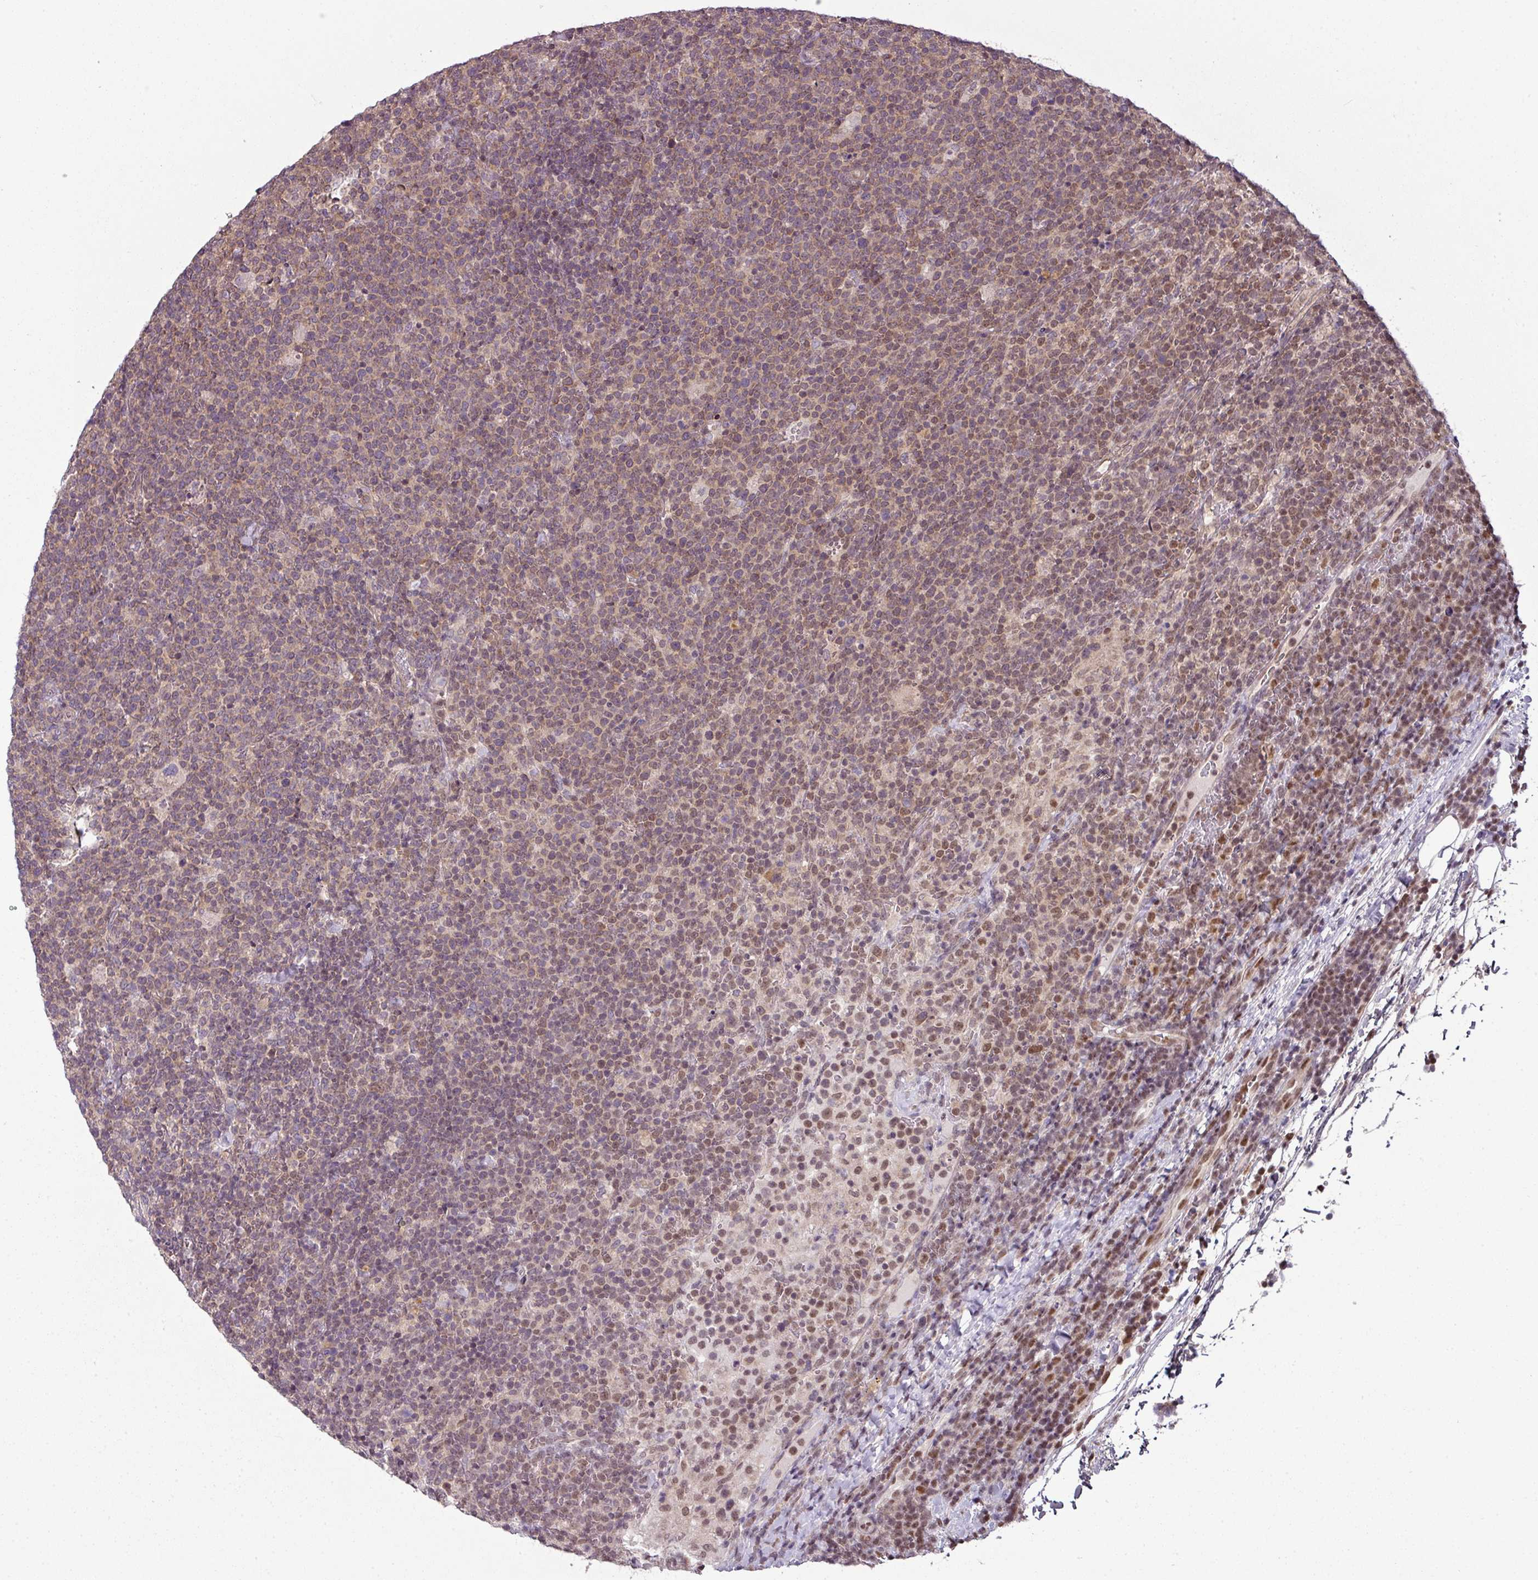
{"staining": {"intensity": "moderate", "quantity": ">75%", "location": "cytoplasmic/membranous"}, "tissue": "lymphoma", "cell_type": "Tumor cells", "image_type": "cancer", "snomed": [{"axis": "morphology", "description": "Malignant lymphoma, non-Hodgkin's type, High grade"}, {"axis": "topography", "description": "Lymph node"}], "caption": "Approximately >75% of tumor cells in human malignant lymphoma, non-Hodgkin's type (high-grade) show moderate cytoplasmic/membranous protein positivity as visualized by brown immunohistochemical staining.", "gene": "DERPC", "patient": {"sex": "male", "age": 61}}